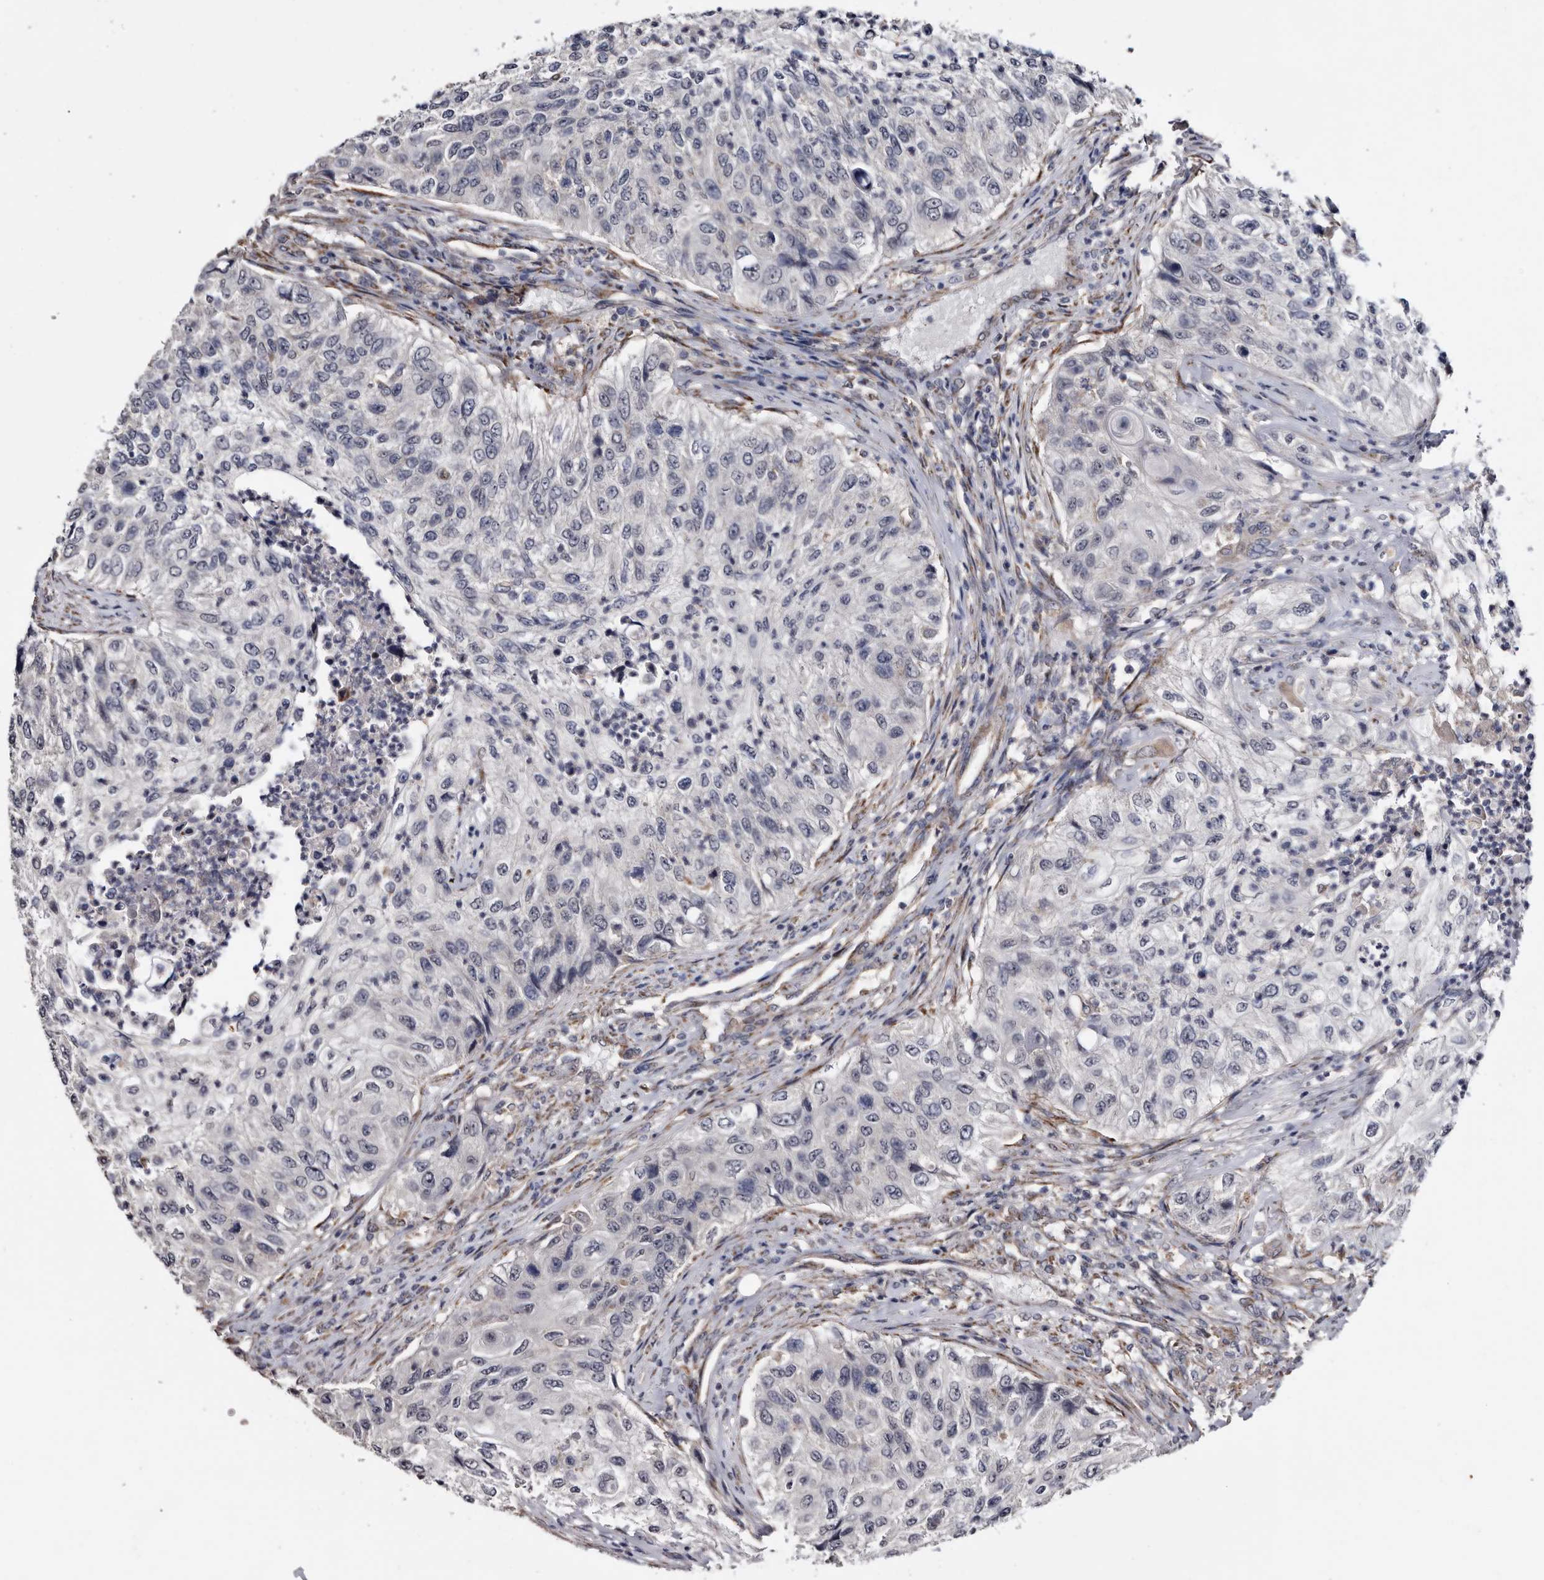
{"staining": {"intensity": "negative", "quantity": "none", "location": "none"}, "tissue": "urothelial cancer", "cell_type": "Tumor cells", "image_type": "cancer", "snomed": [{"axis": "morphology", "description": "Urothelial carcinoma, High grade"}, {"axis": "topography", "description": "Urinary bladder"}], "caption": "A high-resolution image shows immunohistochemistry staining of urothelial cancer, which demonstrates no significant expression in tumor cells. The staining is performed using DAB brown chromogen with nuclei counter-stained in using hematoxylin.", "gene": "ARMCX2", "patient": {"sex": "female", "age": 60}}